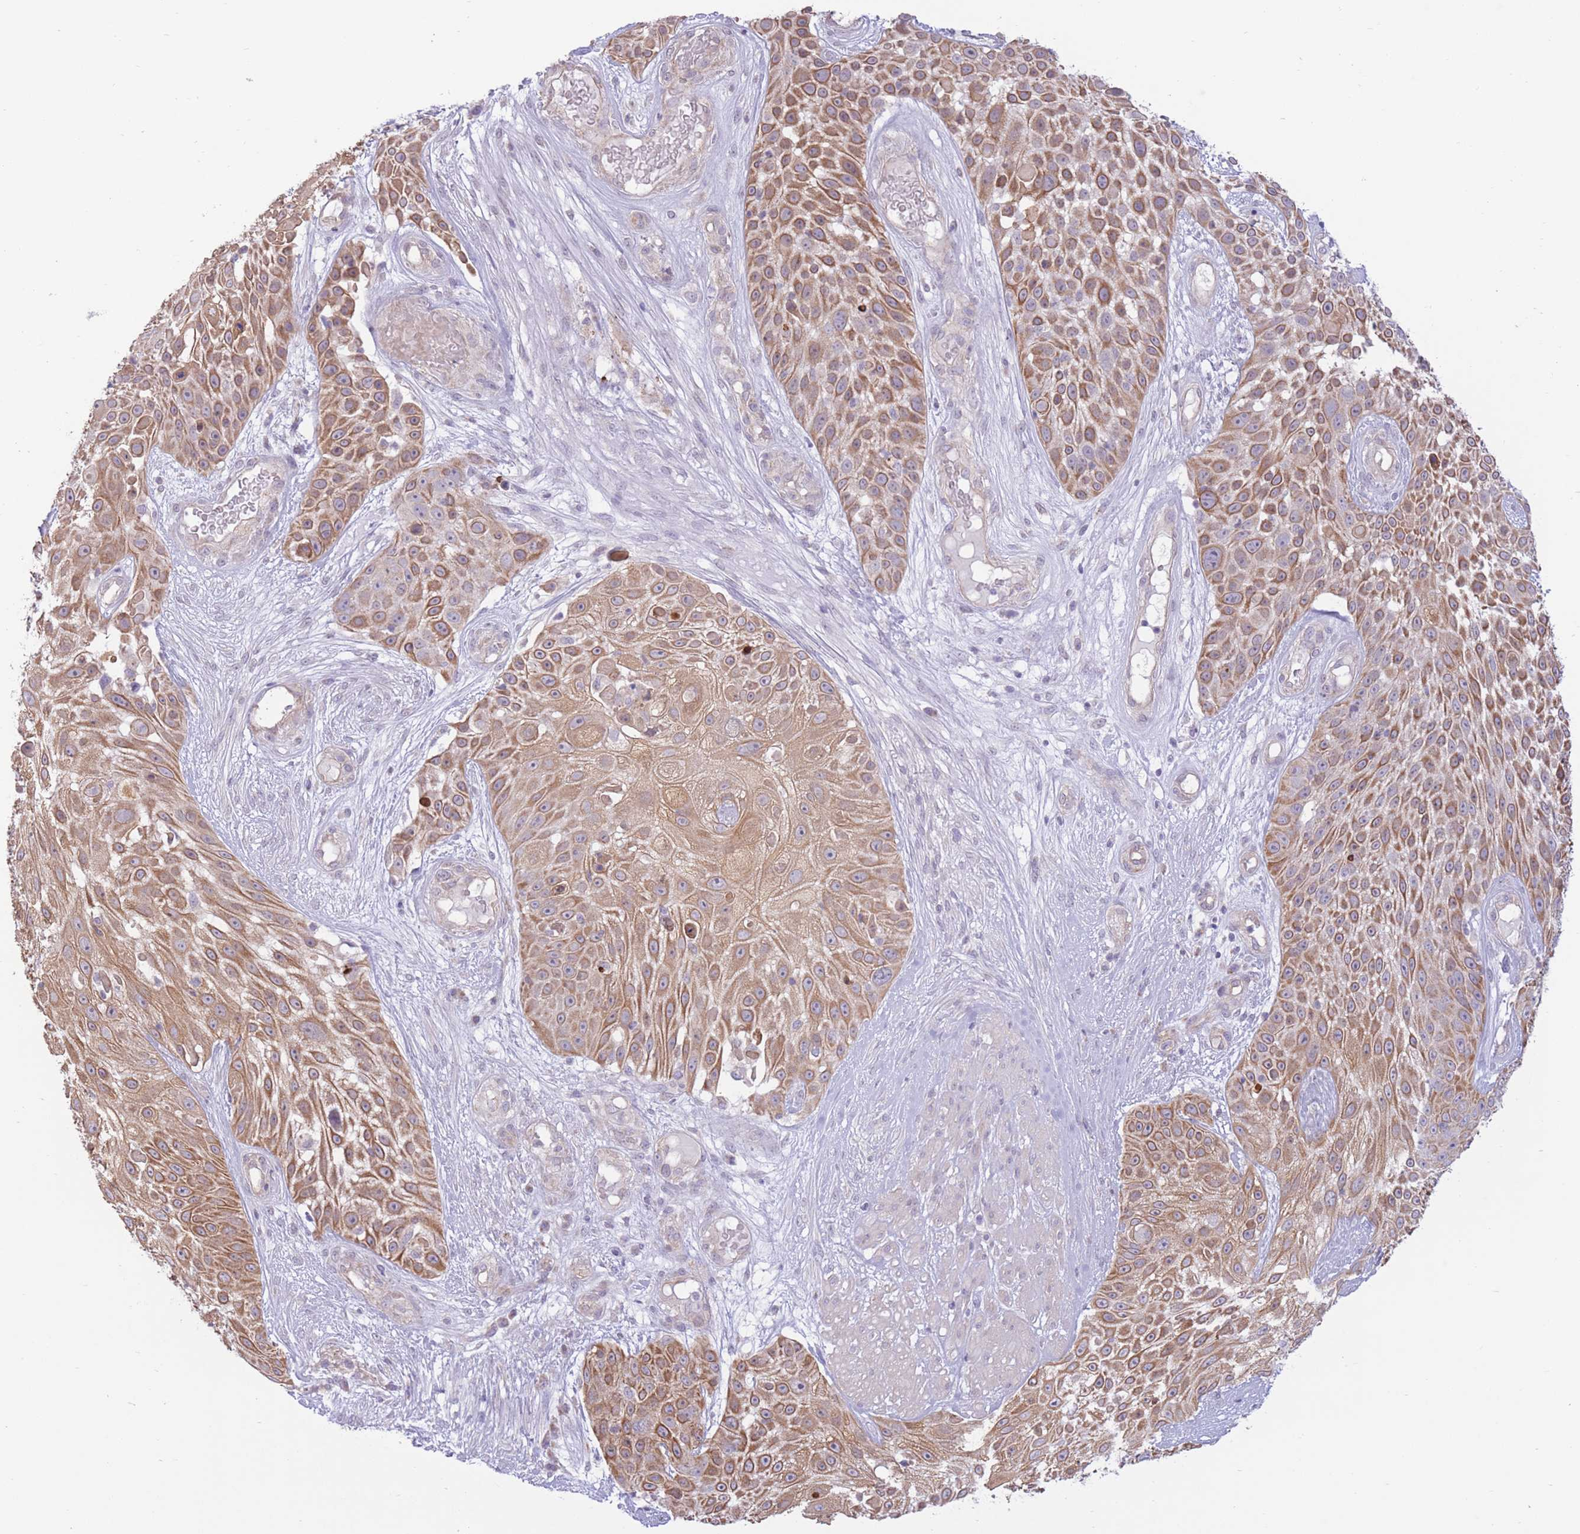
{"staining": {"intensity": "moderate", "quantity": ">75%", "location": "cytoplasmic/membranous"}, "tissue": "skin cancer", "cell_type": "Tumor cells", "image_type": "cancer", "snomed": [{"axis": "morphology", "description": "Squamous cell carcinoma, NOS"}, {"axis": "topography", "description": "Skin"}], "caption": "Protein expression analysis of skin squamous cell carcinoma exhibits moderate cytoplasmic/membranous expression in about >75% of tumor cells. Ihc stains the protein of interest in brown and the nuclei are stained blue.", "gene": "MRPS31", "patient": {"sex": "female", "age": 86}}